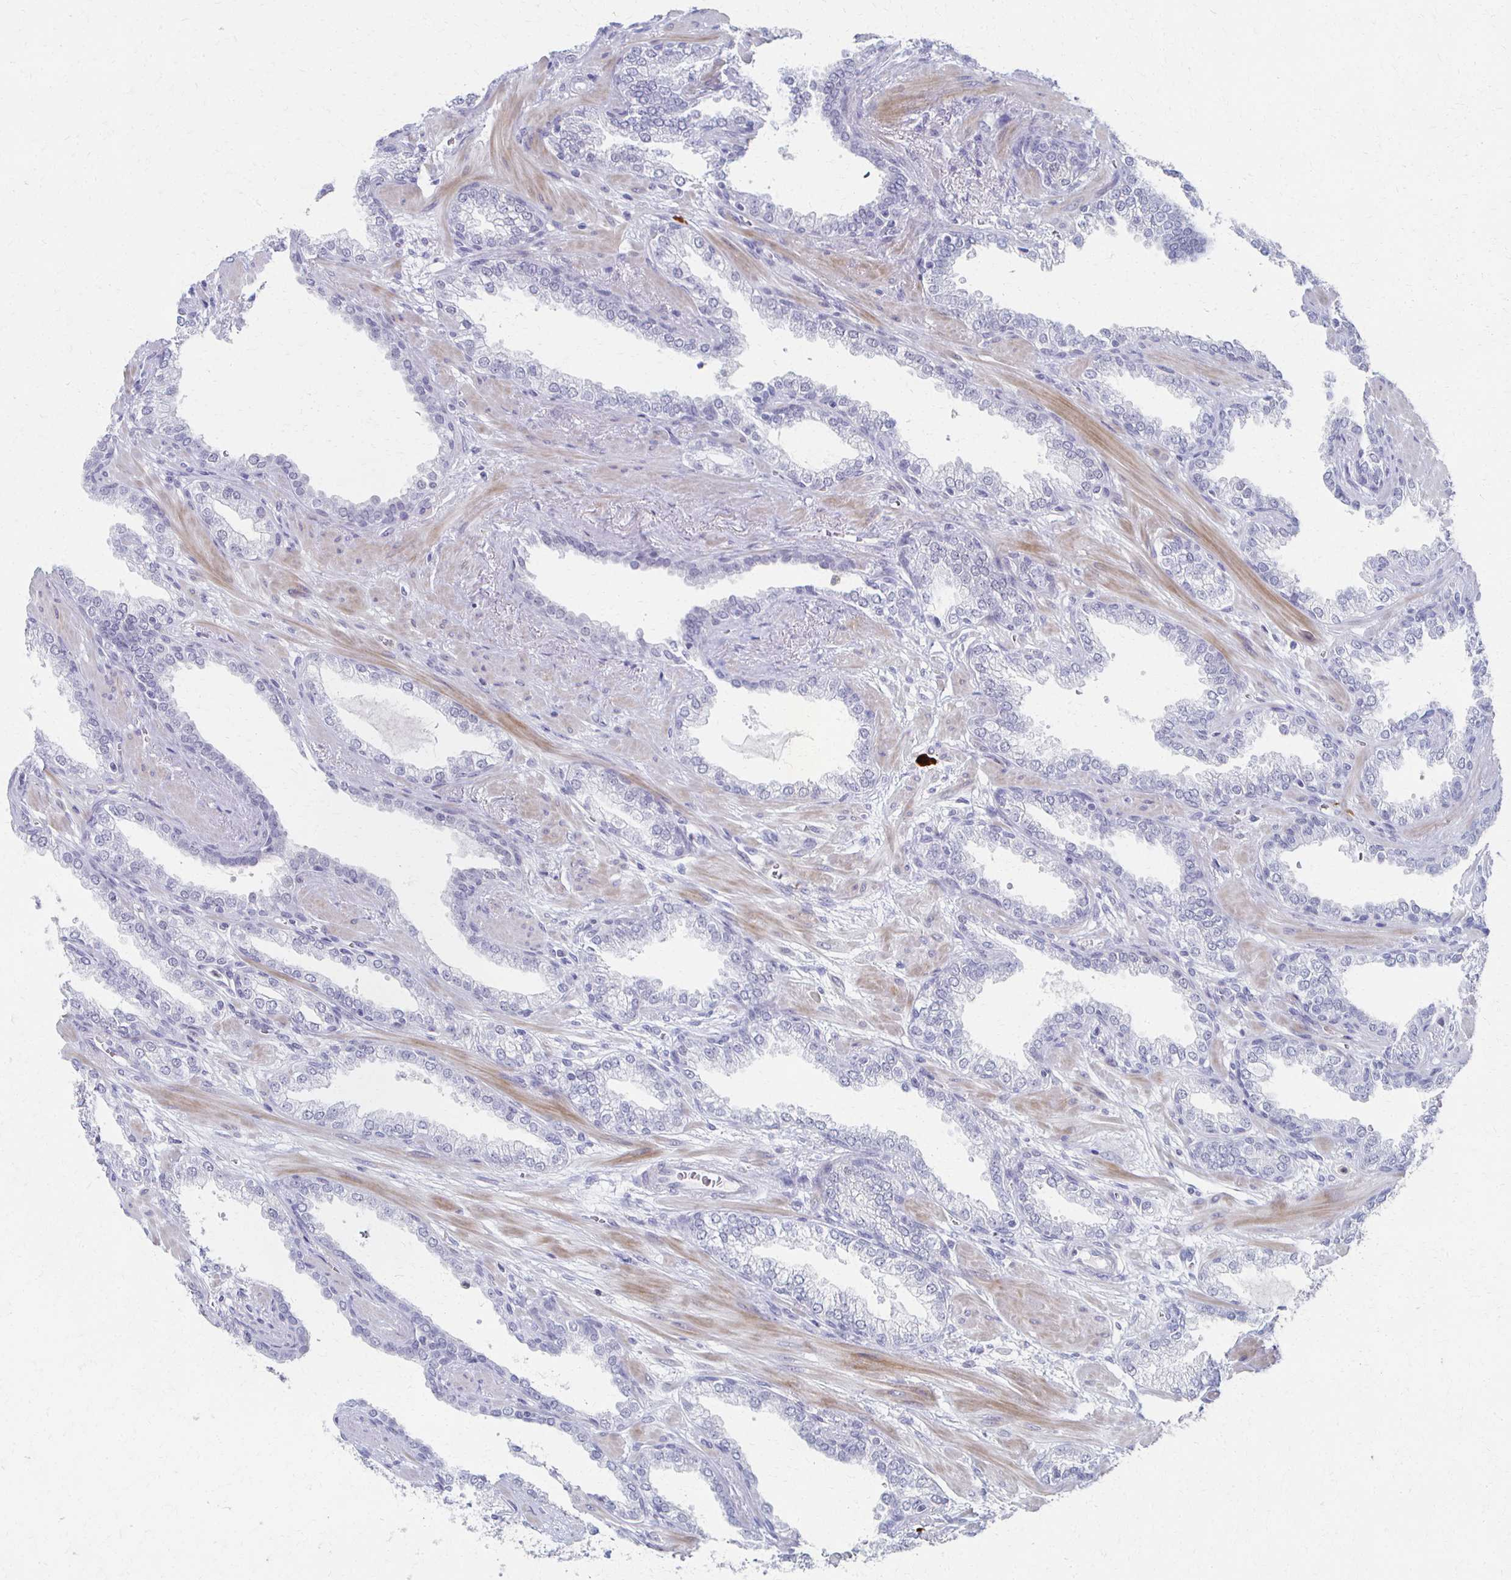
{"staining": {"intensity": "negative", "quantity": "none", "location": "none"}, "tissue": "prostate cancer", "cell_type": "Tumor cells", "image_type": "cancer", "snomed": [{"axis": "morphology", "description": "Adenocarcinoma, High grade"}, {"axis": "topography", "description": "Prostate"}], "caption": "Tumor cells are negative for brown protein staining in prostate cancer (high-grade adenocarcinoma).", "gene": "CXCR2", "patient": {"sex": "male", "age": 60}}